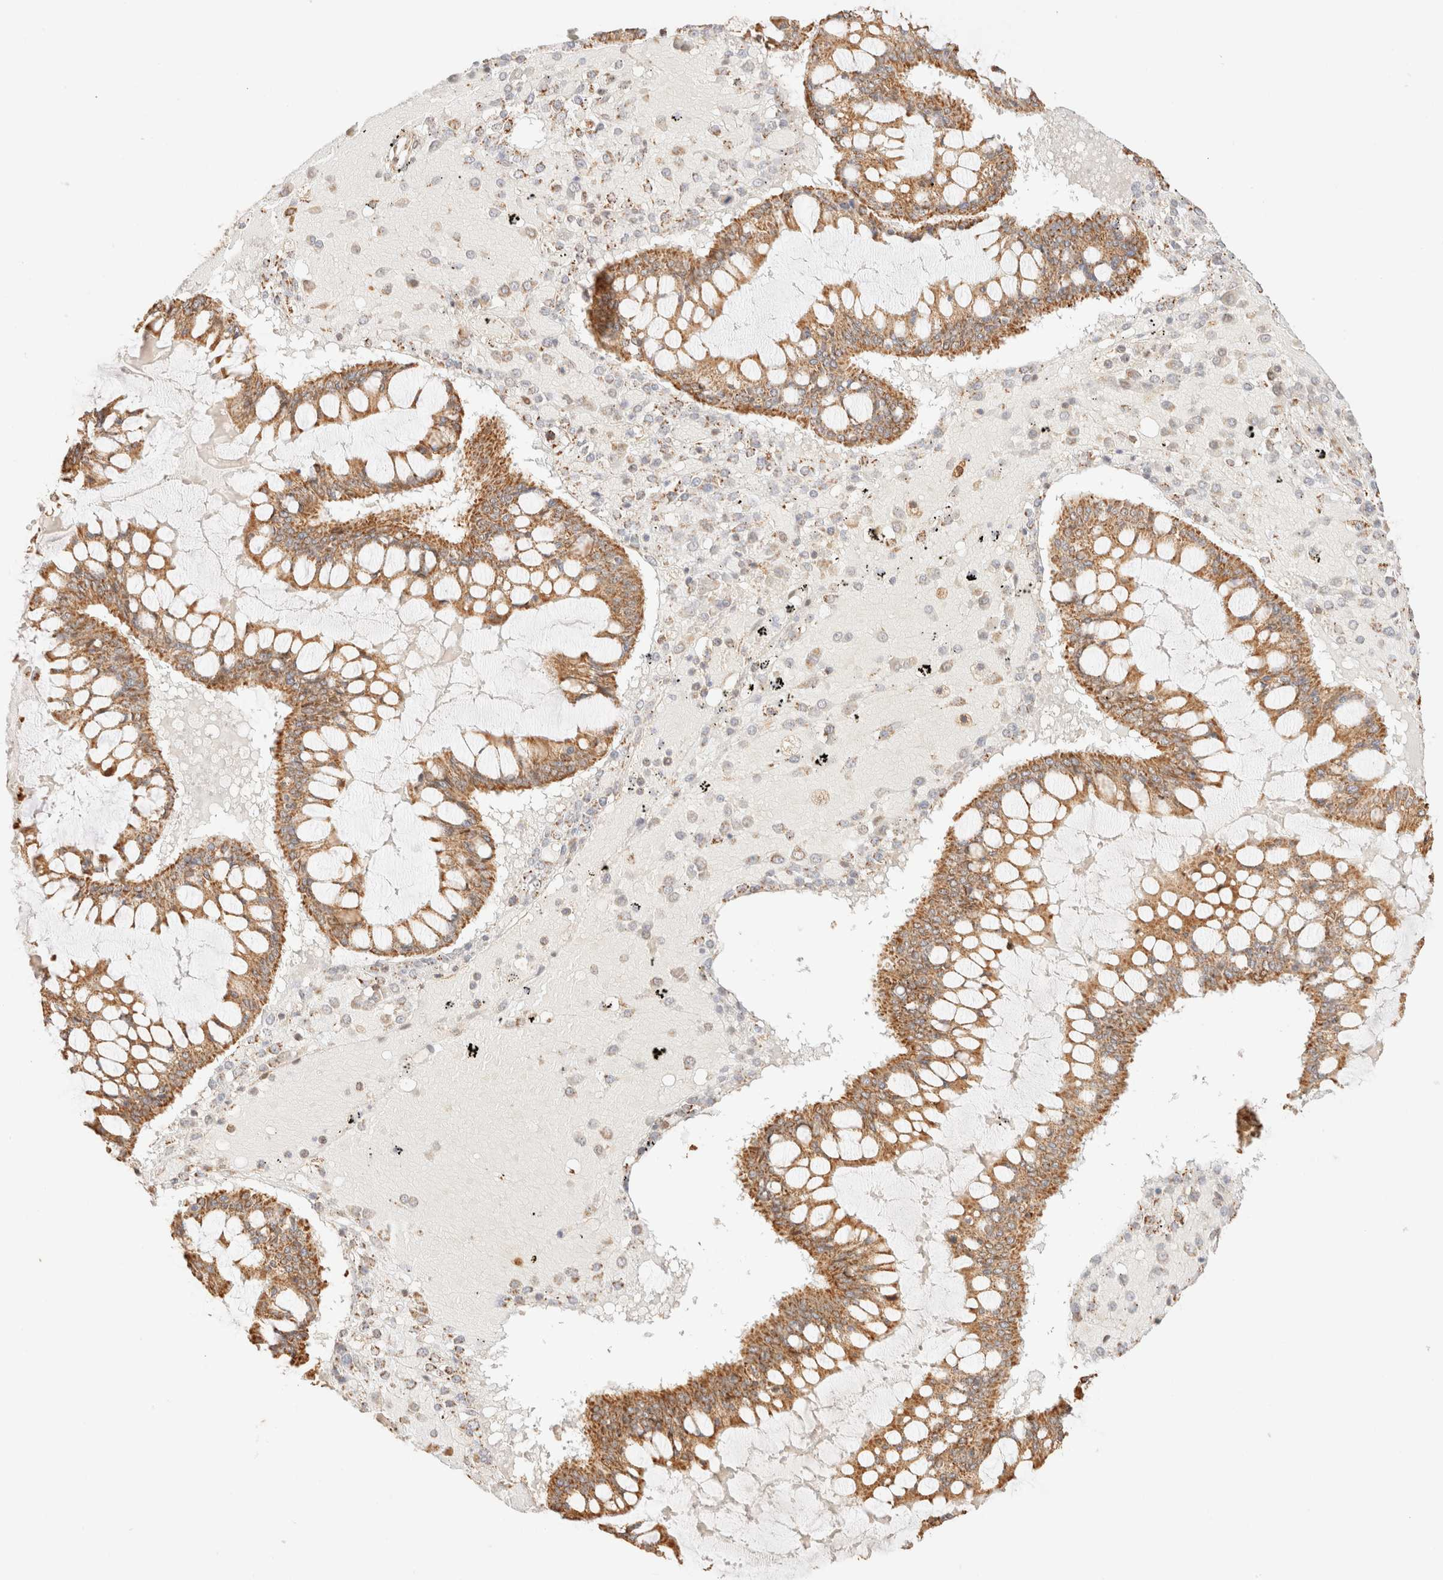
{"staining": {"intensity": "moderate", "quantity": ">75%", "location": "cytoplasmic/membranous"}, "tissue": "ovarian cancer", "cell_type": "Tumor cells", "image_type": "cancer", "snomed": [{"axis": "morphology", "description": "Cystadenocarcinoma, mucinous, NOS"}, {"axis": "topography", "description": "Ovary"}], "caption": "Immunohistochemical staining of ovarian mucinous cystadenocarcinoma exhibits medium levels of moderate cytoplasmic/membranous expression in approximately >75% of tumor cells.", "gene": "TACO1", "patient": {"sex": "female", "age": 73}}